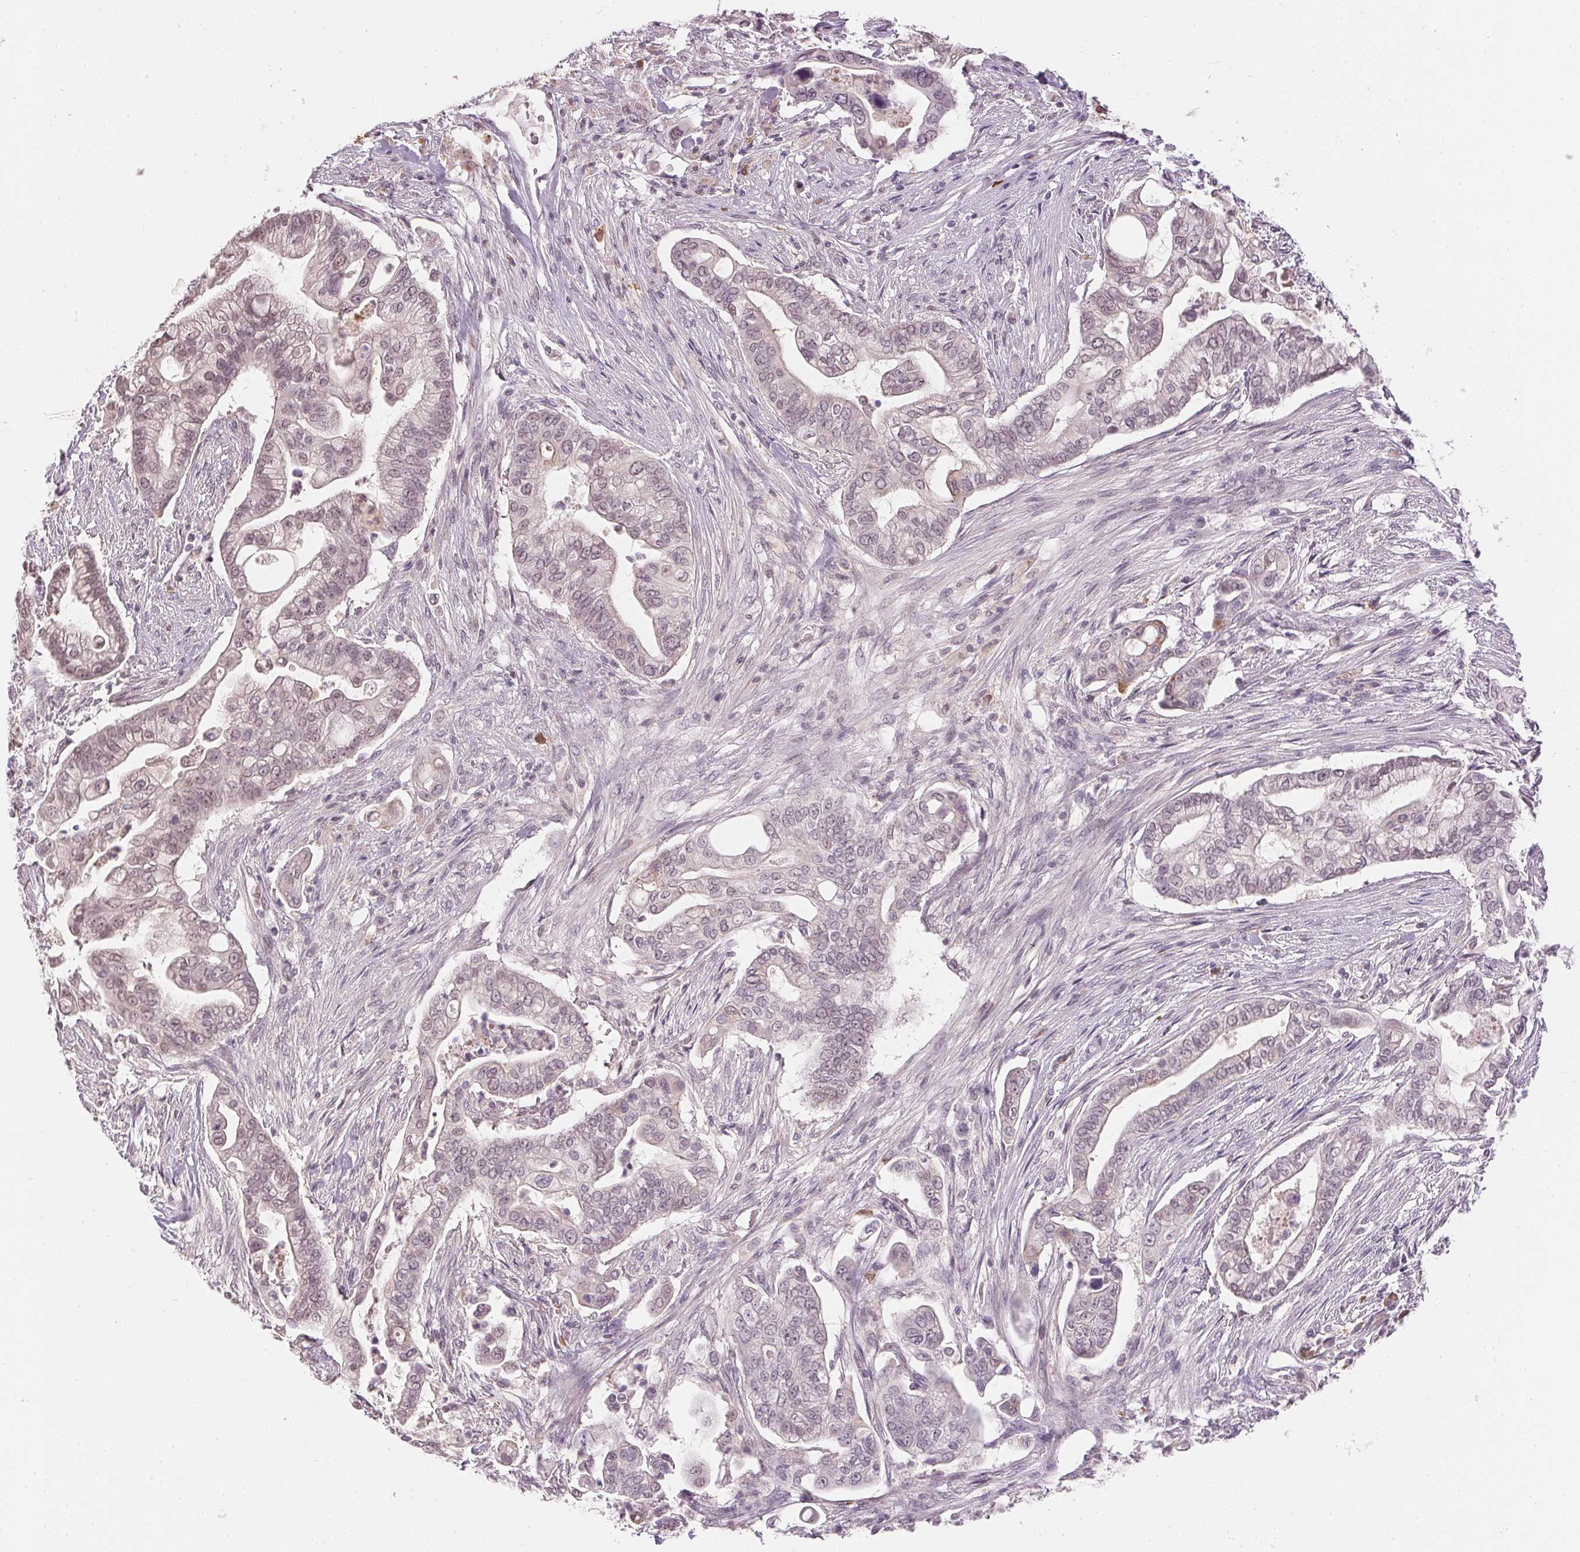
{"staining": {"intensity": "negative", "quantity": "none", "location": "none"}, "tissue": "pancreatic cancer", "cell_type": "Tumor cells", "image_type": "cancer", "snomed": [{"axis": "morphology", "description": "Adenocarcinoma, NOS"}, {"axis": "topography", "description": "Pancreas"}], "caption": "The image exhibits no staining of tumor cells in pancreatic cancer (adenocarcinoma).", "gene": "FNDC4", "patient": {"sex": "female", "age": 69}}